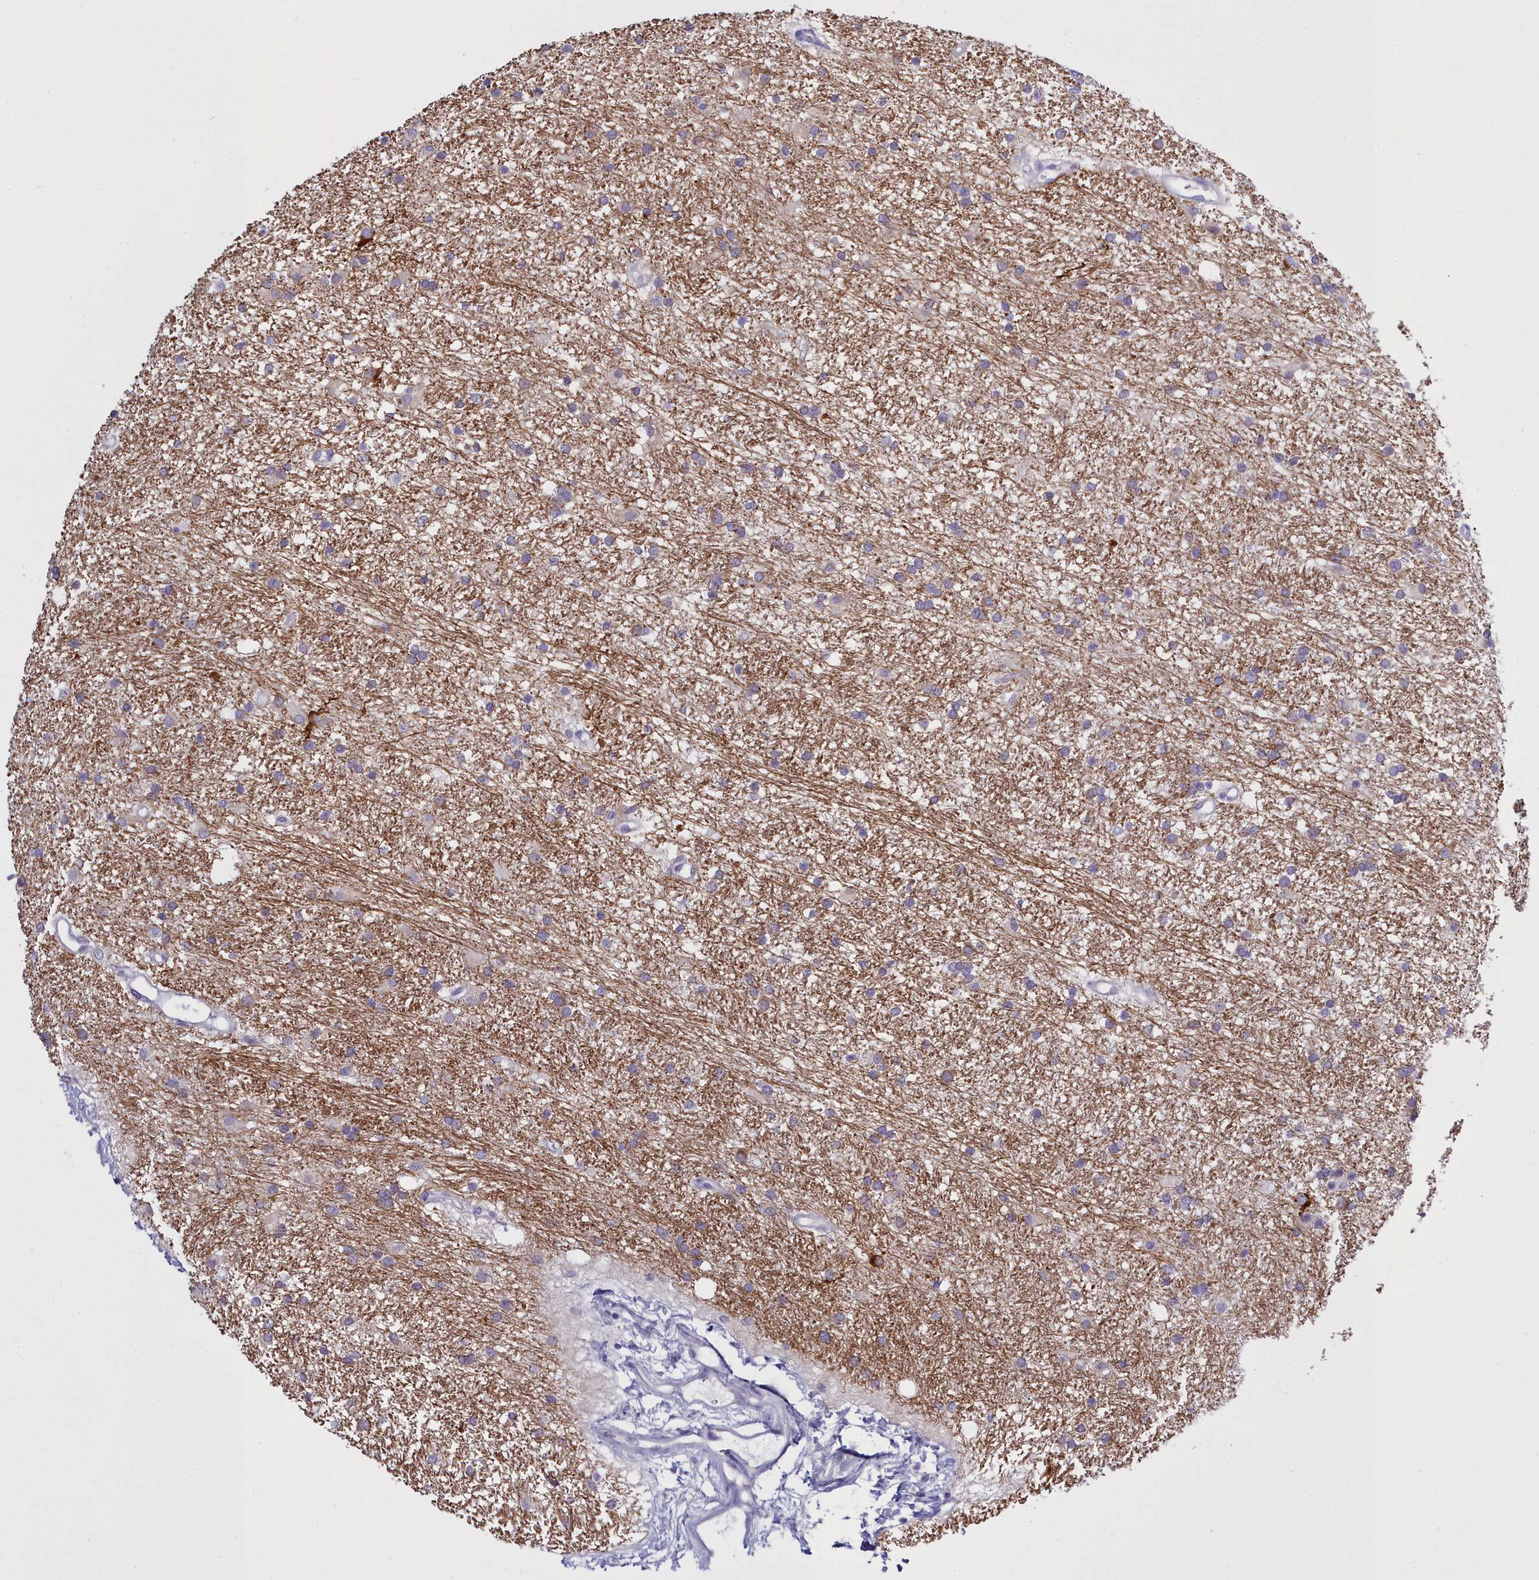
{"staining": {"intensity": "negative", "quantity": "none", "location": "none"}, "tissue": "glioma", "cell_type": "Tumor cells", "image_type": "cancer", "snomed": [{"axis": "morphology", "description": "Glioma, malignant, High grade"}, {"axis": "topography", "description": "Brain"}], "caption": "DAB immunohistochemical staining of malignant glioma (high-grade) shows no significant positivity in tumor cells.", "gene": "MAP6", "patient": {"sex": "male", "age": 77}}